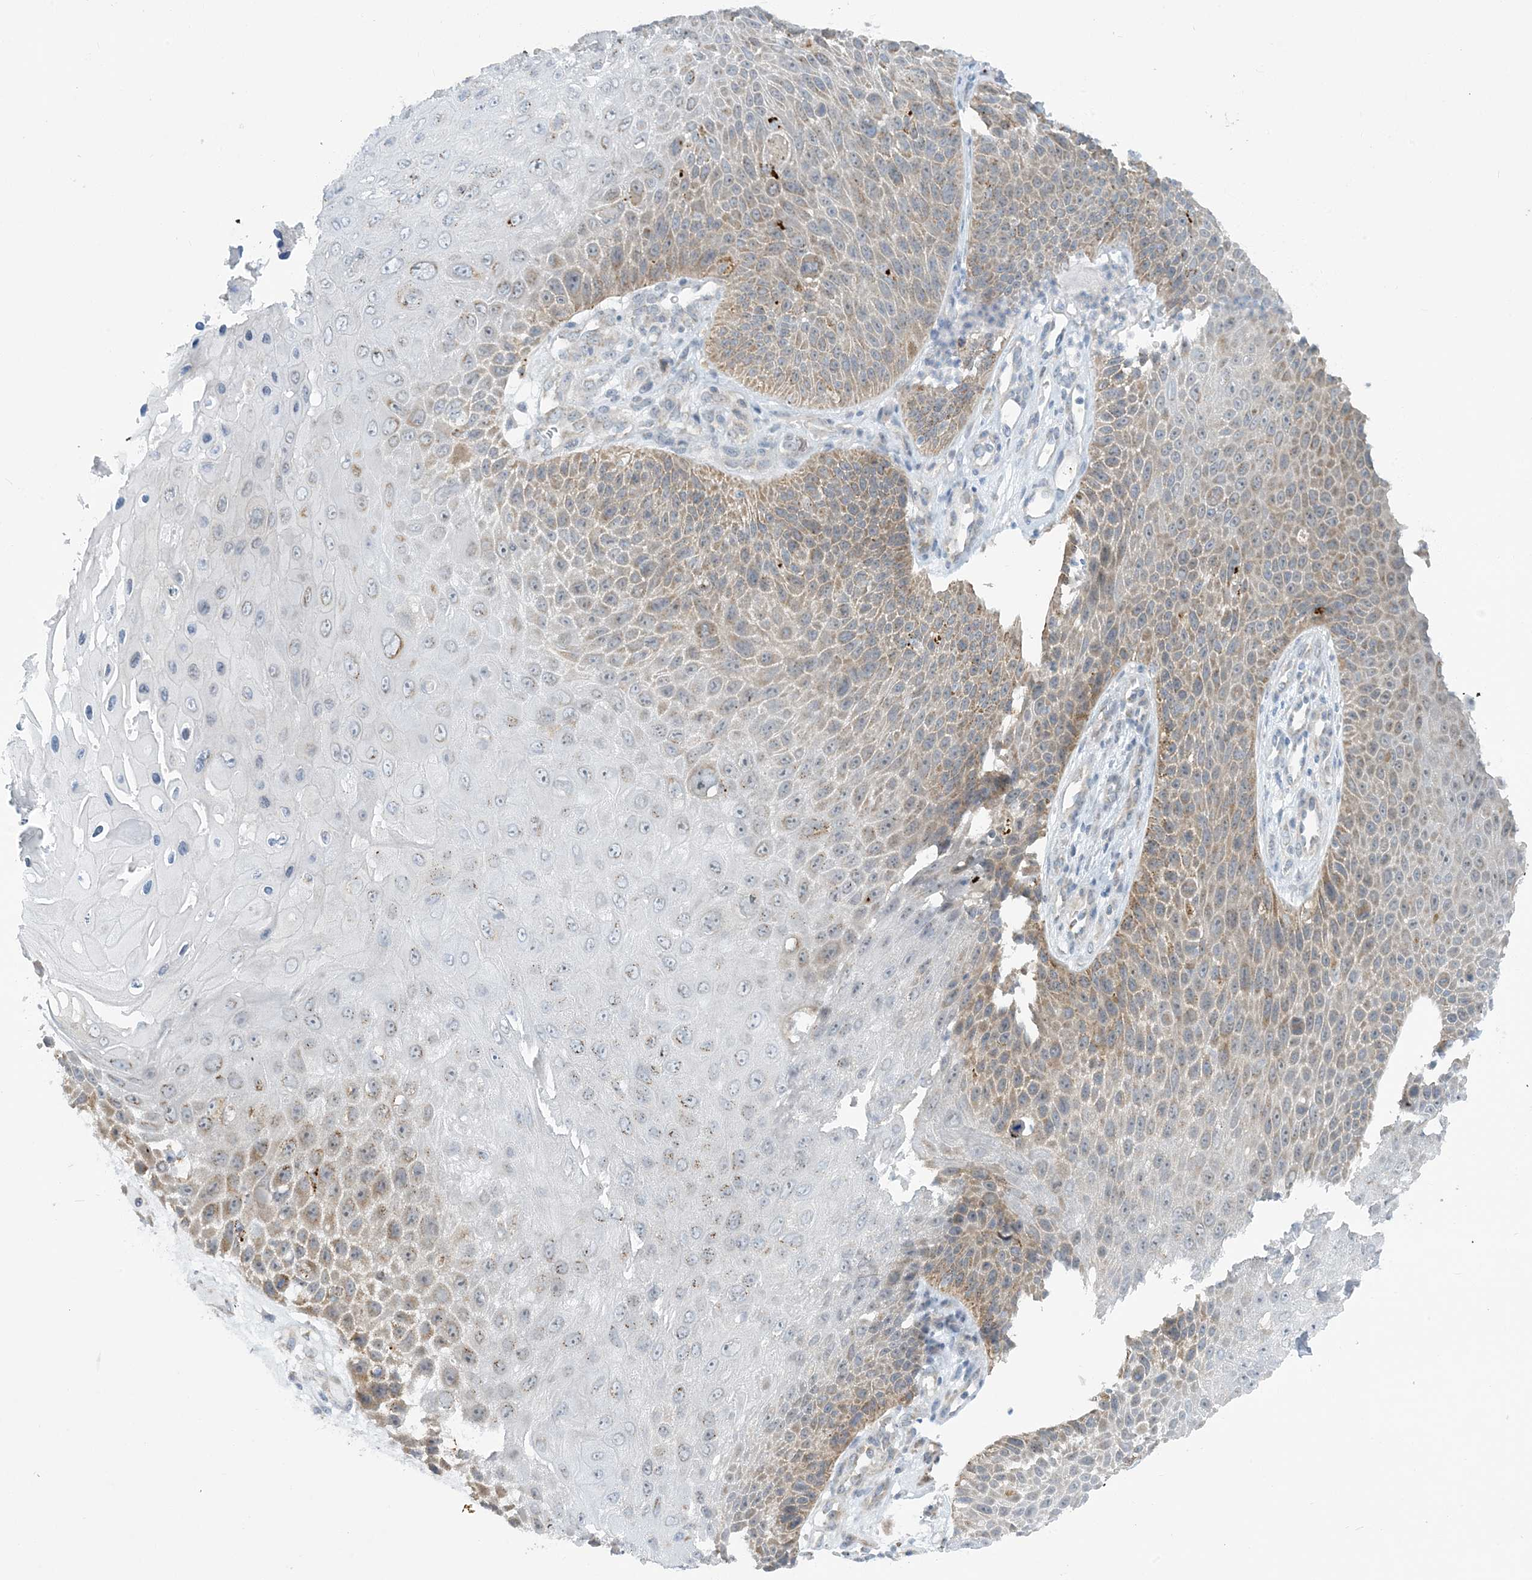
{"staining": {"intensity": "moderate", "quantity": "25%-75%", "location": "cytoplasmic/membranous"}, "tissue": "skin cancer", "cell_type": "Tumor cells", "image_type": "cancer", "snomed": [{"axis": "morphology", "description": "Squamous cell carcinoma, NOS"}, {"axis": "topography", "description": "Skin"}], "caption": "Human skin cancer (squamous cell carcinoma) stained for a protein (brown) demonstrates moderate cytoplasmic/membranous positive positivity in approximately 25%-75% of tumor cells.", "gene": "MRPS18A", "patient": {"sex": "female", "age": 88}}